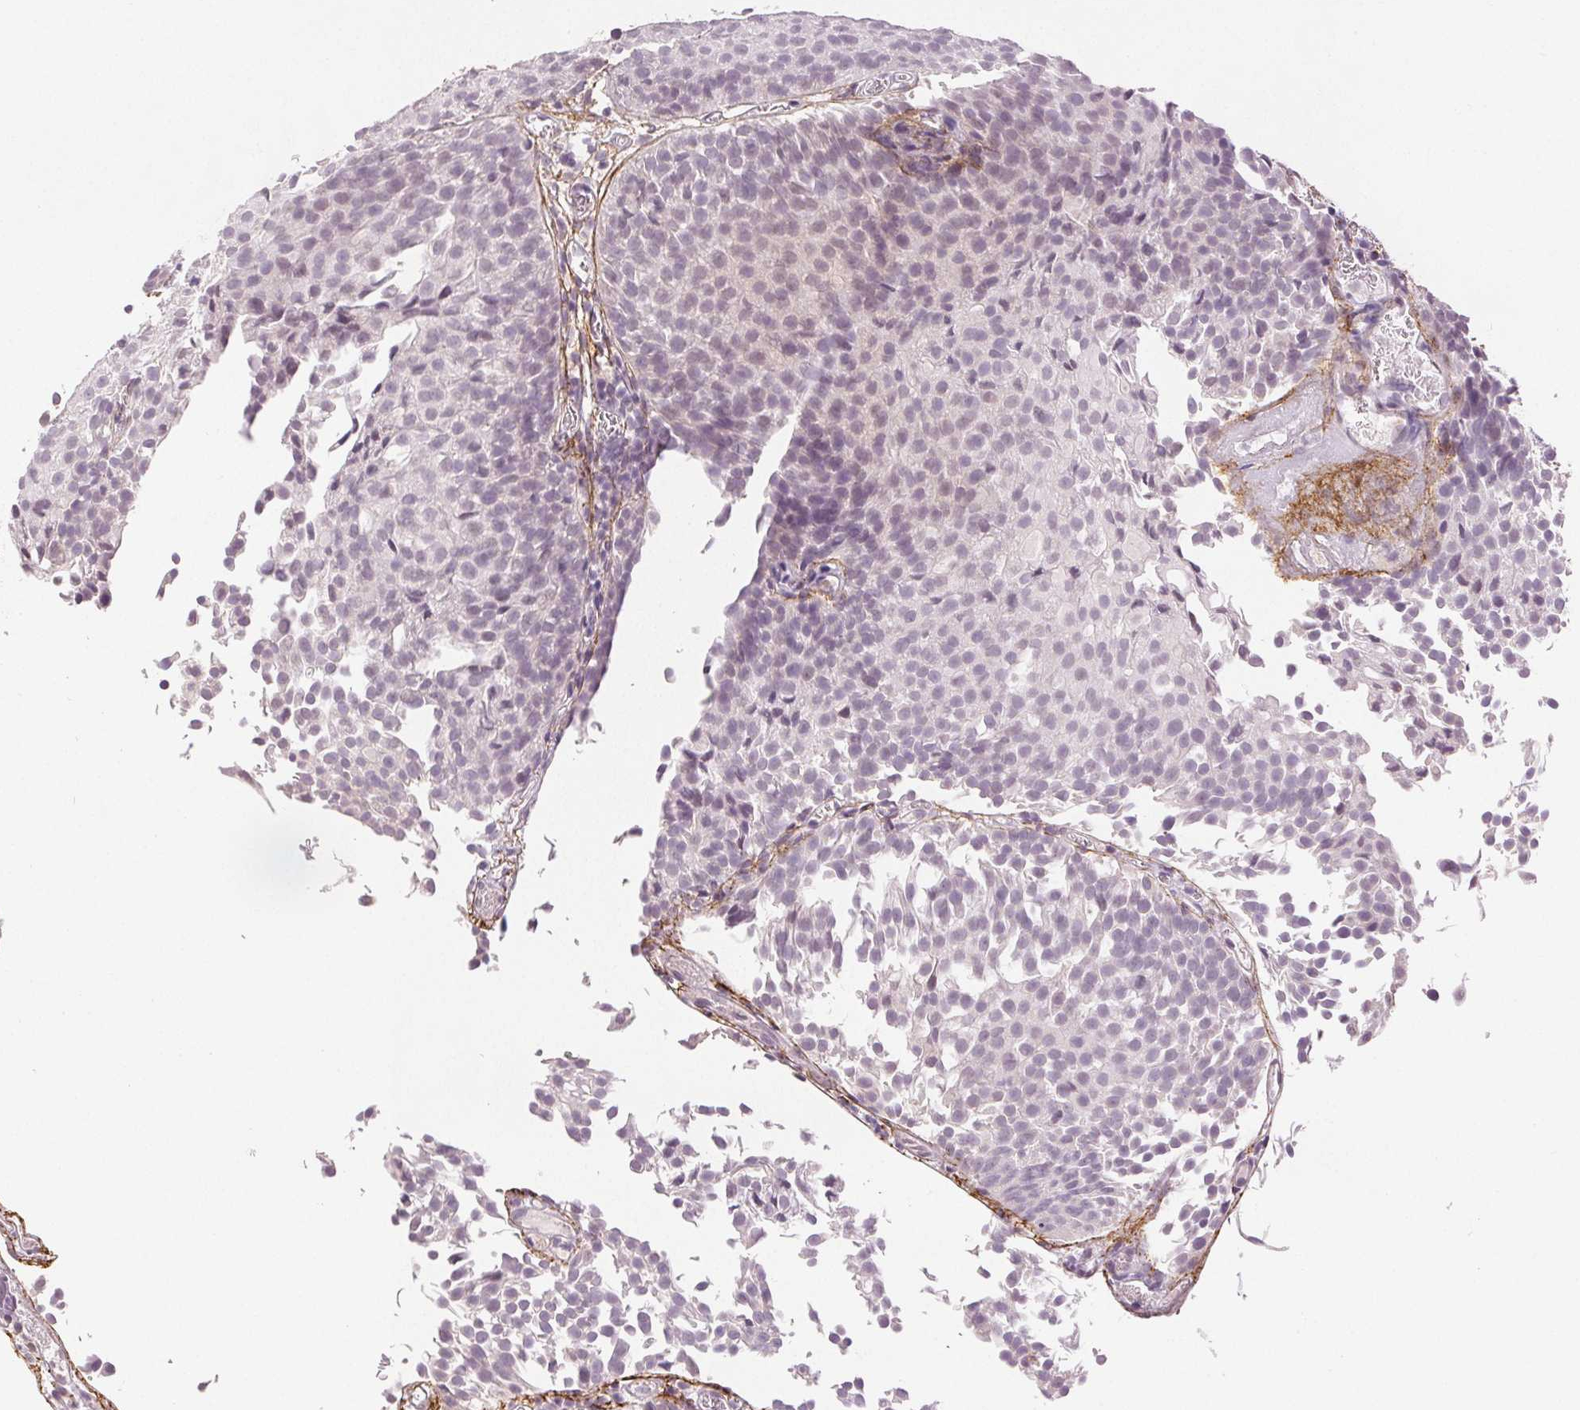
{"staining": {"intensity": "negative", "quantity": "none", "location": "none"}, "tissue": "urothelial cancer", "cell_type": "Tumor cells", "image_type": "cancer", "snomed": [{"axis": "morphology", "description": "Urothelial carcinoma, Low grade"}, {"axis": "topography", "description": "Urinary bladder"}], "caption": "Tumor cells show no significant expression in urothelial carcinoma (low-grade).", "gene": "FBN1", "patient": {"sex": "male", "age": 80}}